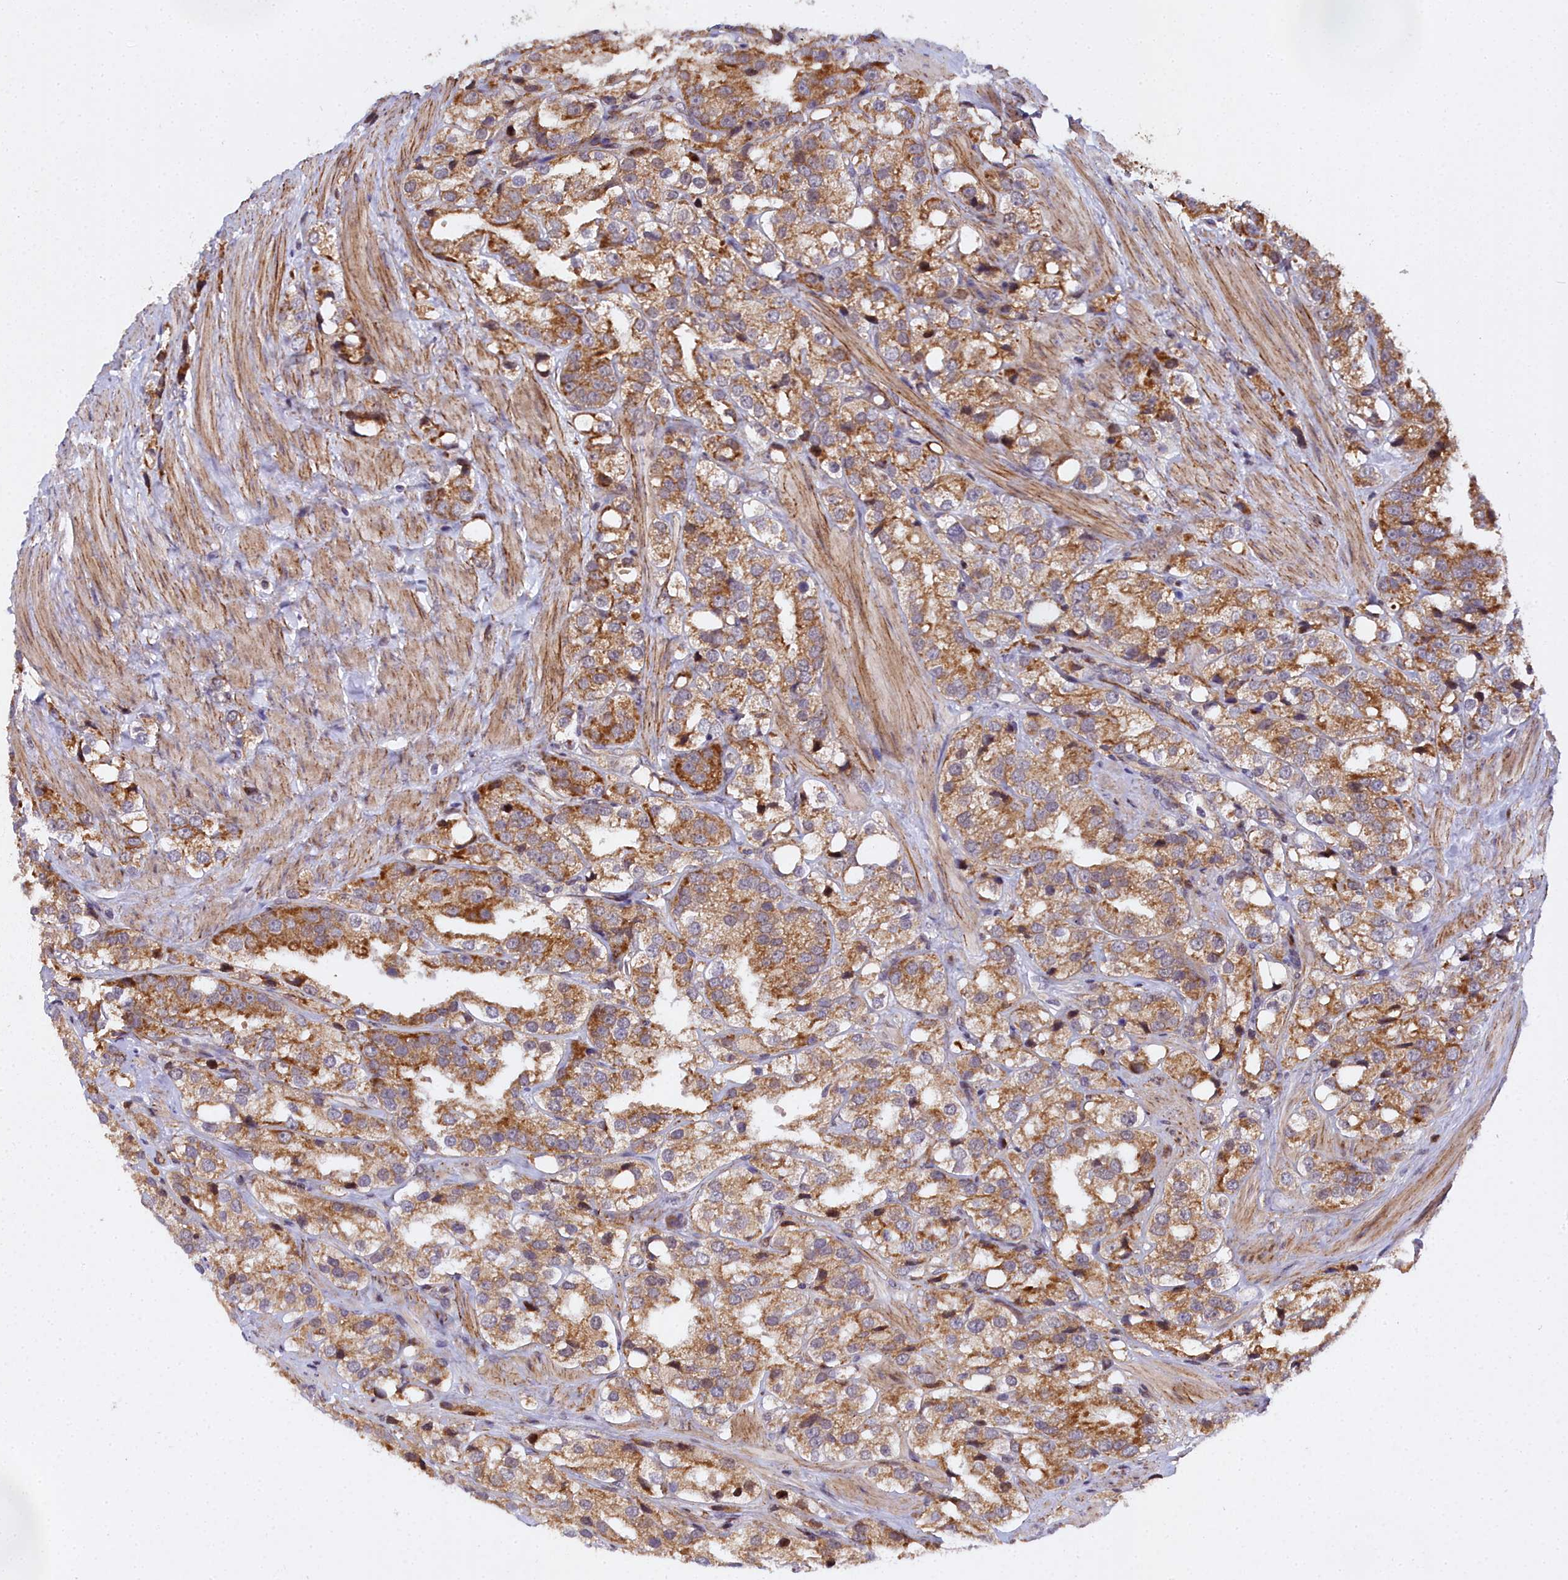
{"staining": {"intensity": "moderate", "quantity": ">75%", "location": "cytoplasmic/membranous"}, "tissue": "prostate cancer", "cell_type": "Tumor cells", "image_type": "cancer", "snomed": [{"axis": "morphology", "description": "Adenocarcinoma, NOS"}, {"axis": "topography", "description": "Prostate"}], "caption": "Immunohistochemistry (DAB (3,3'-diaminobenzidine)) staining of prostate cancer exhibits moderate cytoplasmic/membranous protein positivity in approximately >75% of tumor cells.", "gene": "MRPS11", "patient": {"sex": "male", "age": 79}}